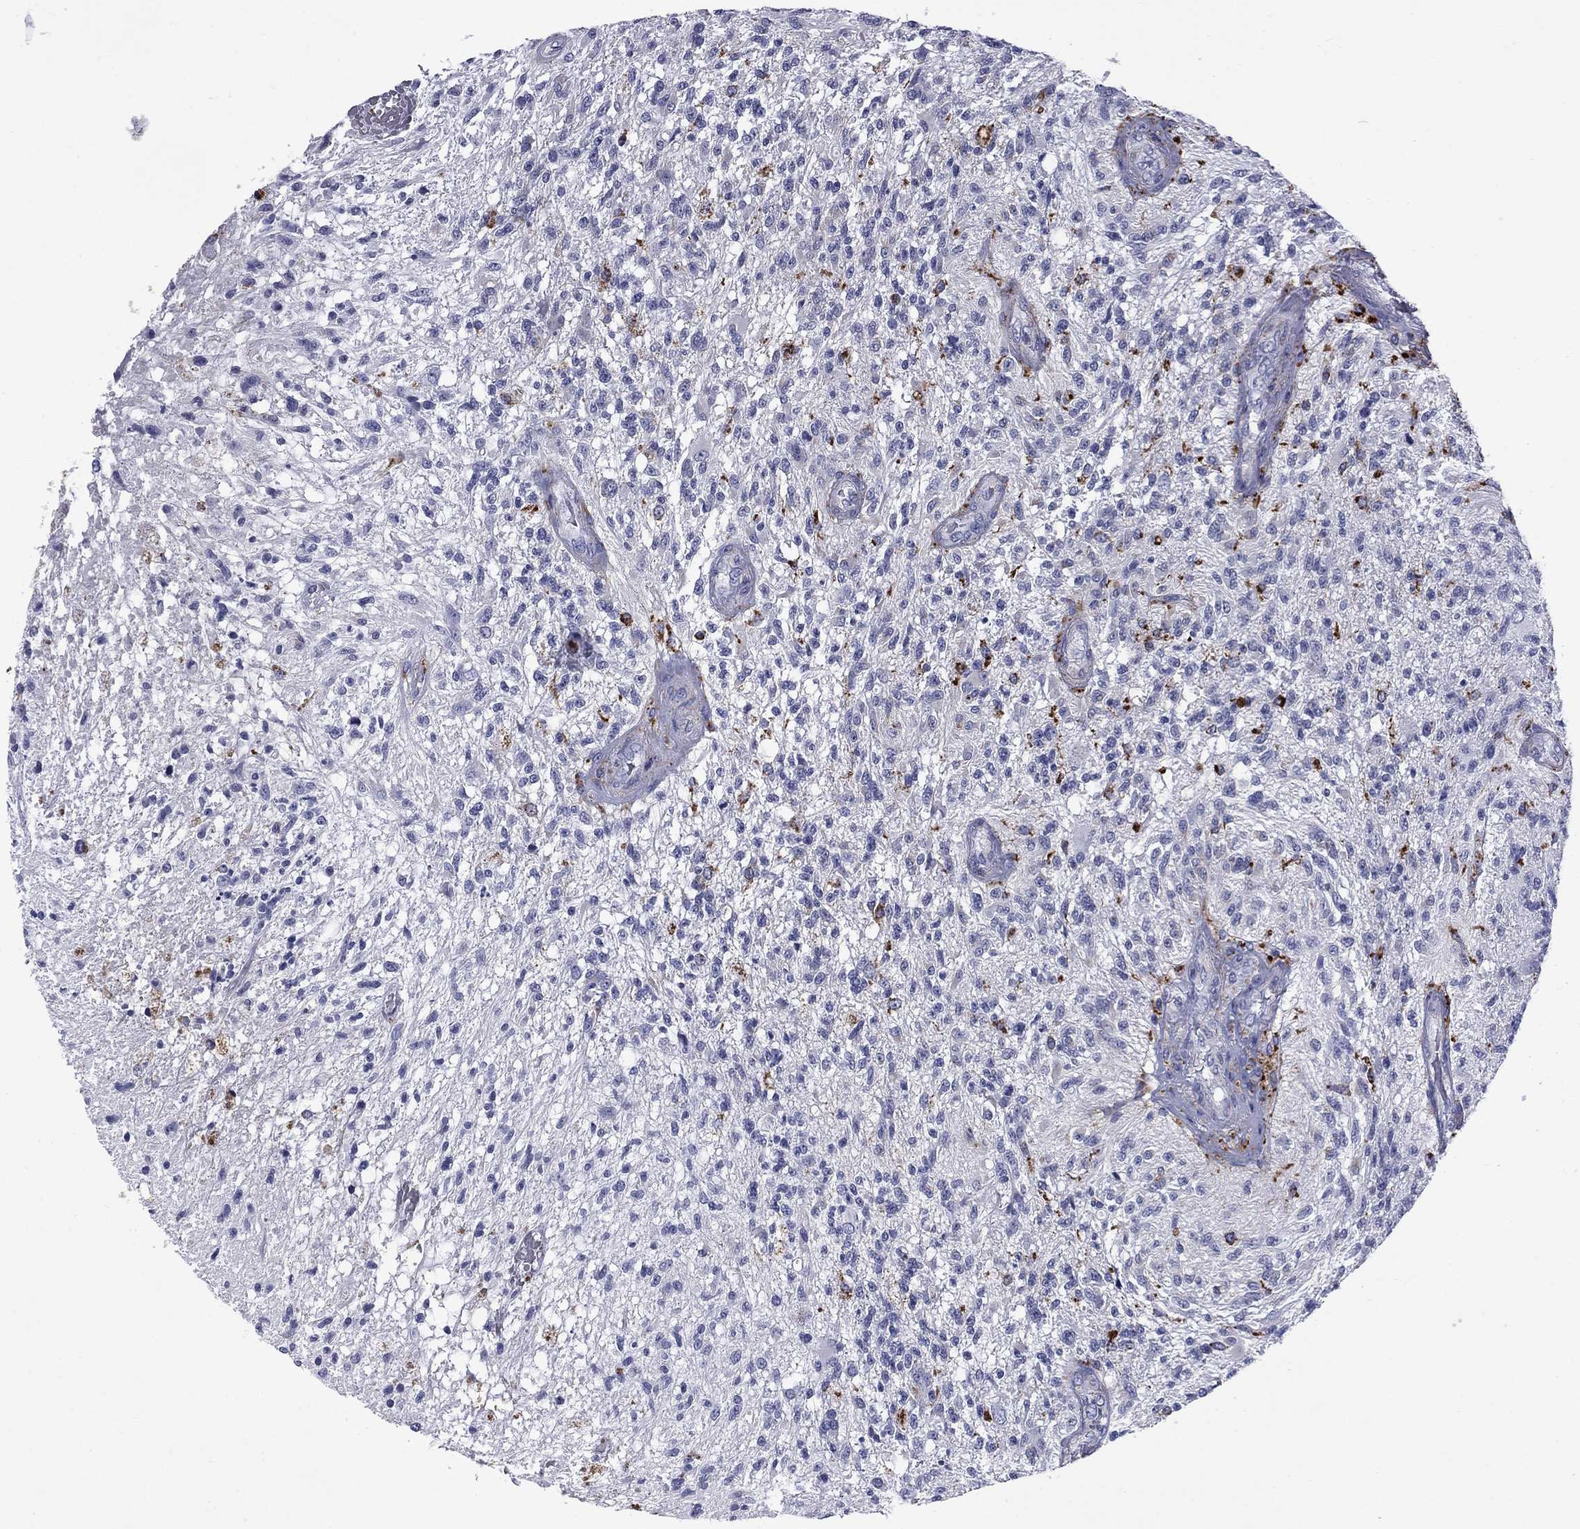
{"staining": {"intensity": "negative", "quantity": "none", "location": "none"}, "tissue": "glioma", "cell_type": "Tumor cells", "image_type": "cancer", "snomed": [{"axis": "morphology", "description": "Glioma, malignant, High grade"}, {"axis": "topography", "description": "Brain"}], "caption": "This is an IHC photomicrograph of malignant glioma (high-grade). There is no staining in tumor cells.", "gene": "MADCAM1", "patient": {"sex": "male", "age": 56}}